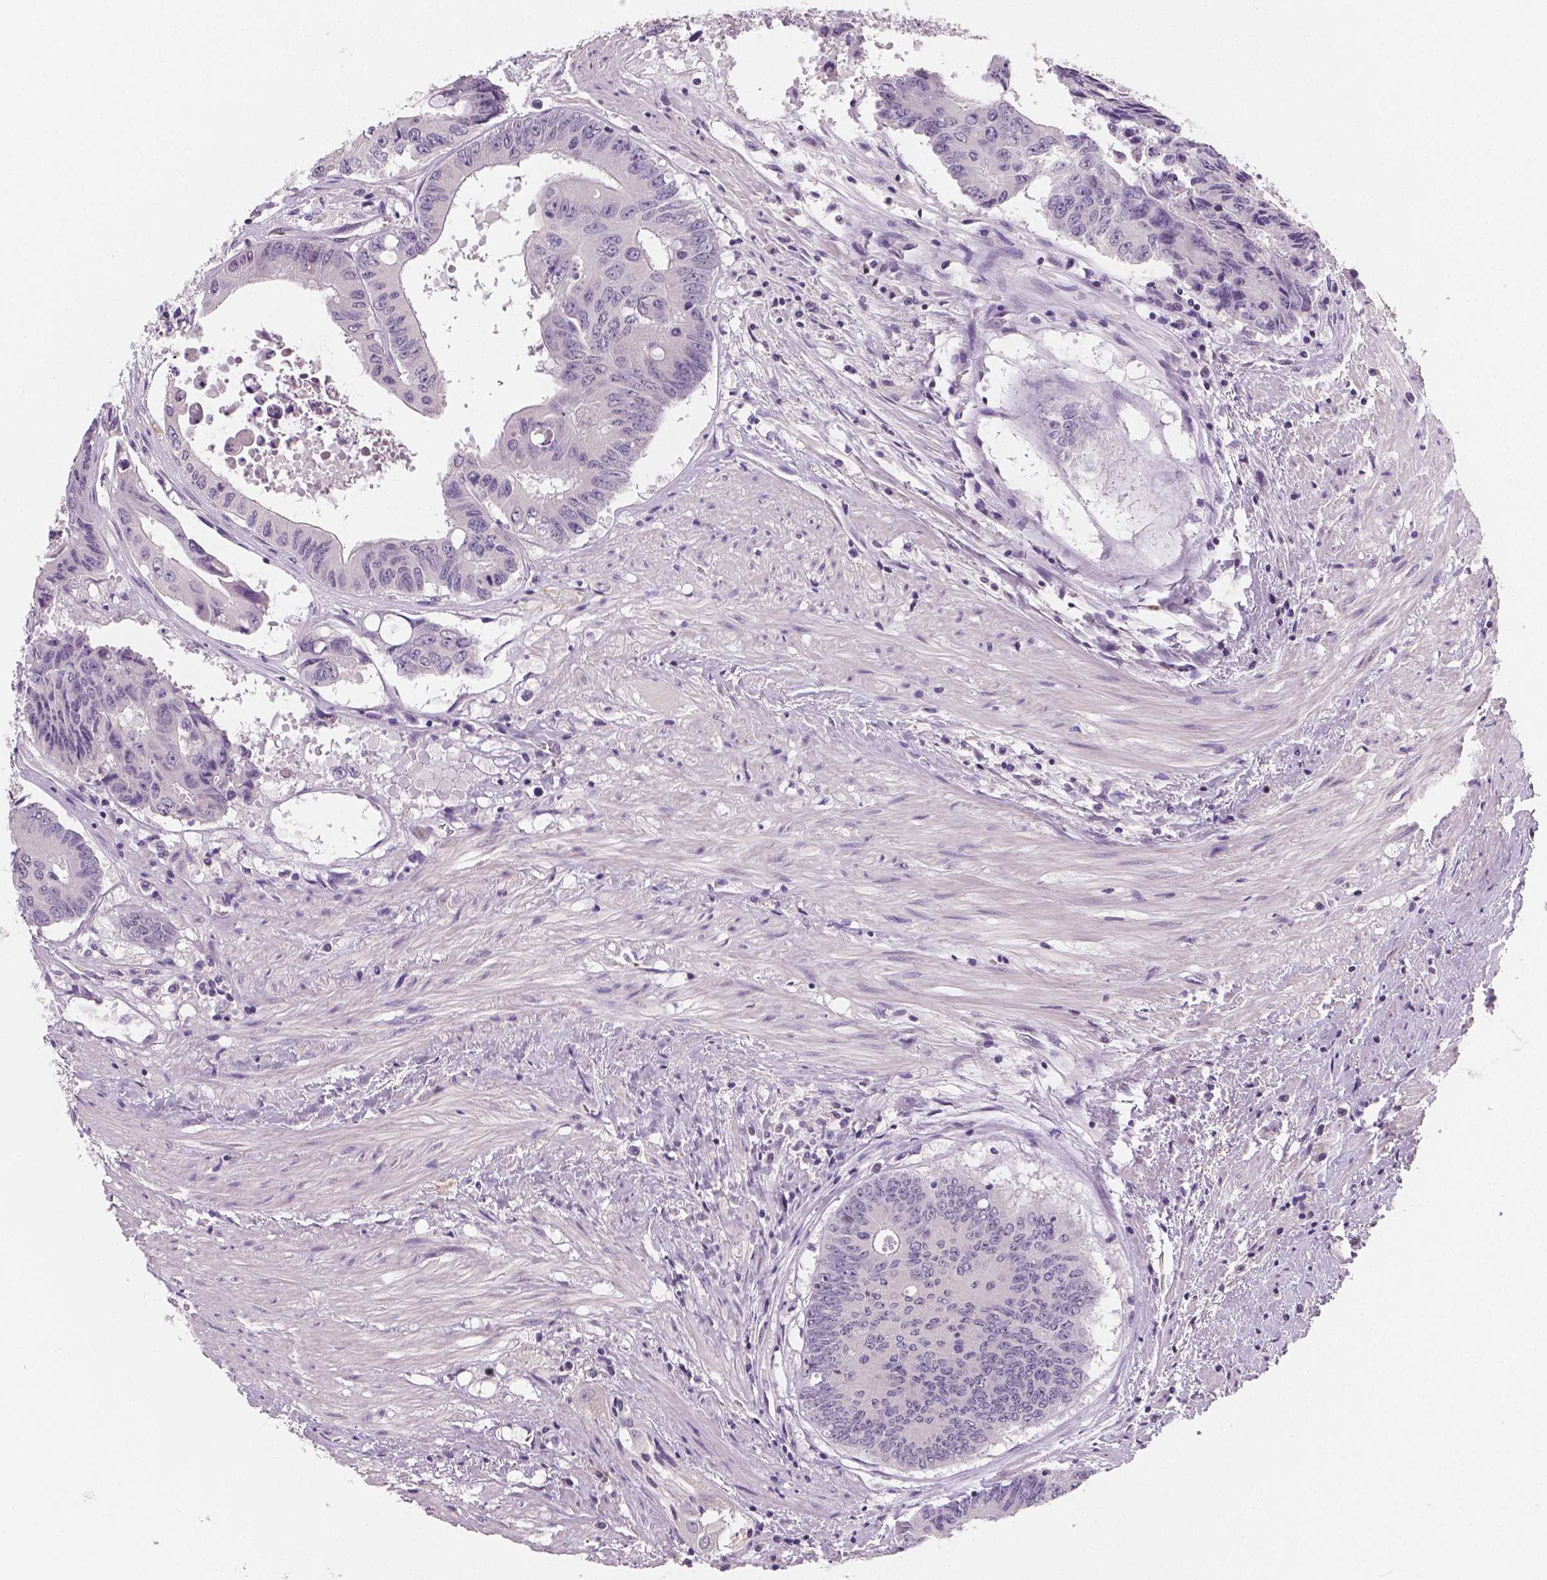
{"staining": {"intensity": "negative", "quantity": "none", "location": "none"}, "tissue": "colorectal cancer", "cell_type": "Tumor cells", "image_type": "cancer", "snomed": [{"axis": "morphology", "description": "Adenocarcinoma, NOS"}, {"axis": "topography", "description": "Rectum"}], "caption": "A photomicrograph of human adenocarcinoma (colorectal) is negative for staining in tumor cells. The staining is performed using DAB (3,3'-diaminobenzidine) brown chromogen with nuclei counter-stained in using hematoxylin.", "gene": "TSPAN7", "patient": {"sex": "male", "age": 59}}